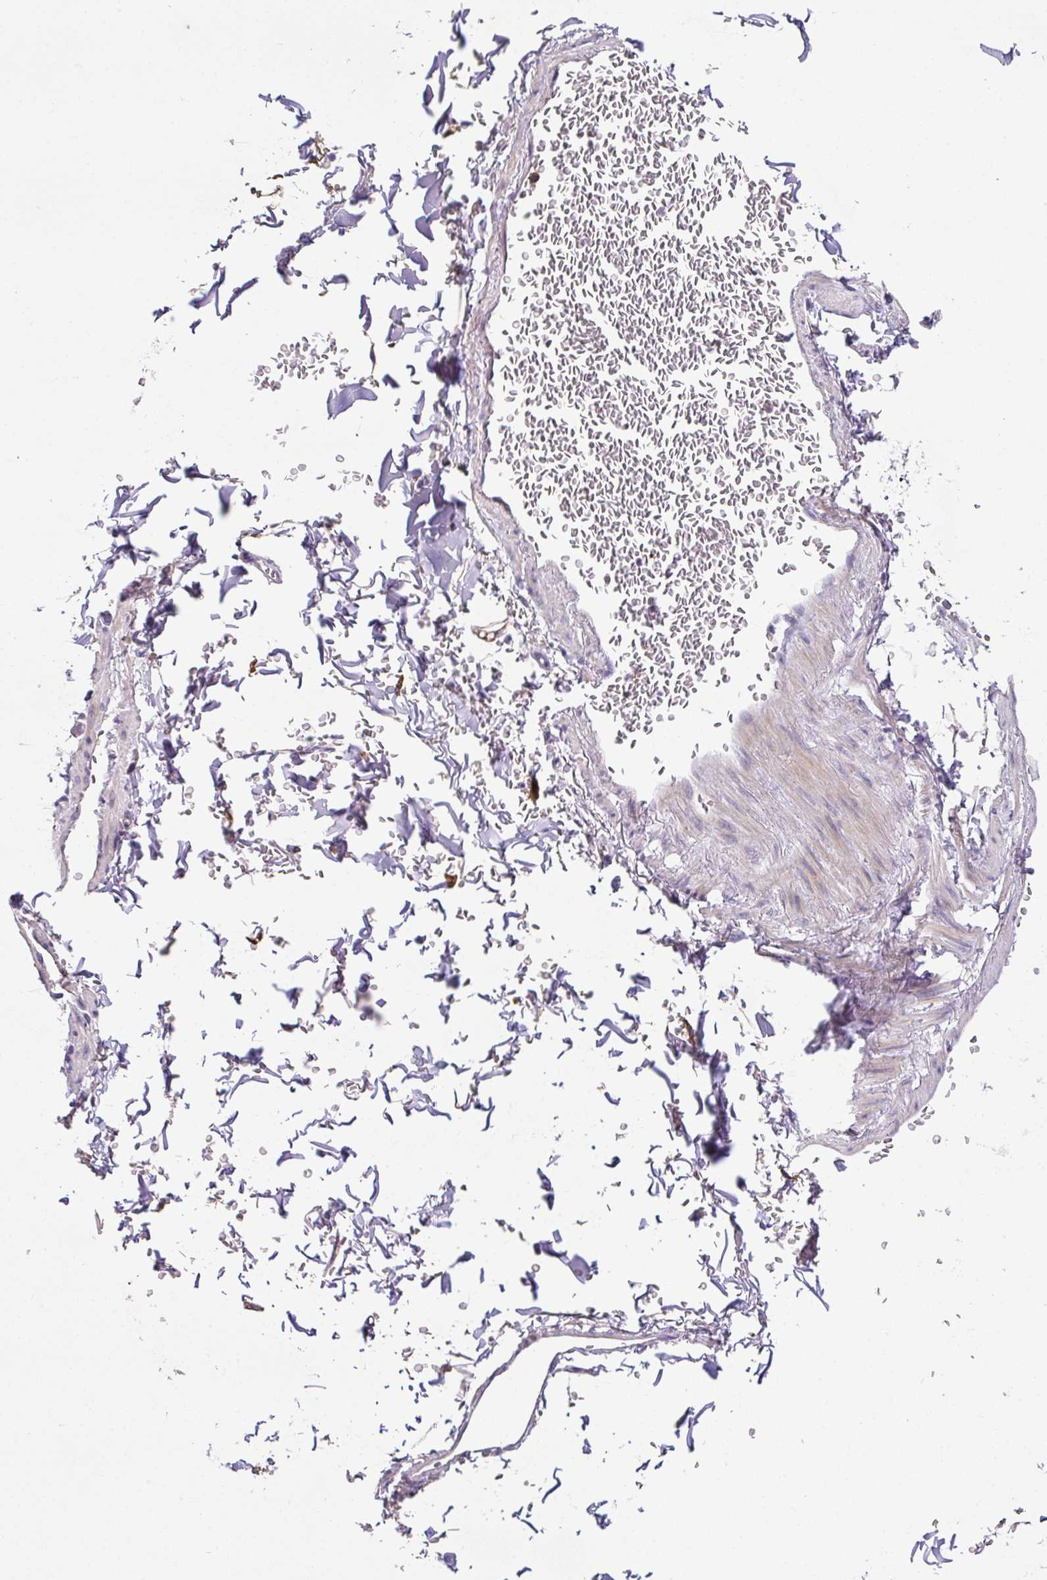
{"staining": {"intensity": "weak", "quantity": "<25%", "location": "cytoplasmic/membranous"}, "tissue": "soft tissue", "cell_type": "Chondrocytes", "image_type": "normal", "snomed": [{"axis": "morphology", "description": "Normal tissue, NOS"}, {"axis": "topography", "description": "Cartilage tissue"}, {"axis": "topography", "description": "Bronchus"}, {"axis": "topography", "description": "Peripheral nerve tissue"}], "caption": "DAB (3,3'-diaminobenzidine) immunohistochemical staining of unremarkable human soft tissue exhibits no significant positivity in chondrocytes.", "gene": "MARCO", "patient": {"sex": "male", "age": 67}}